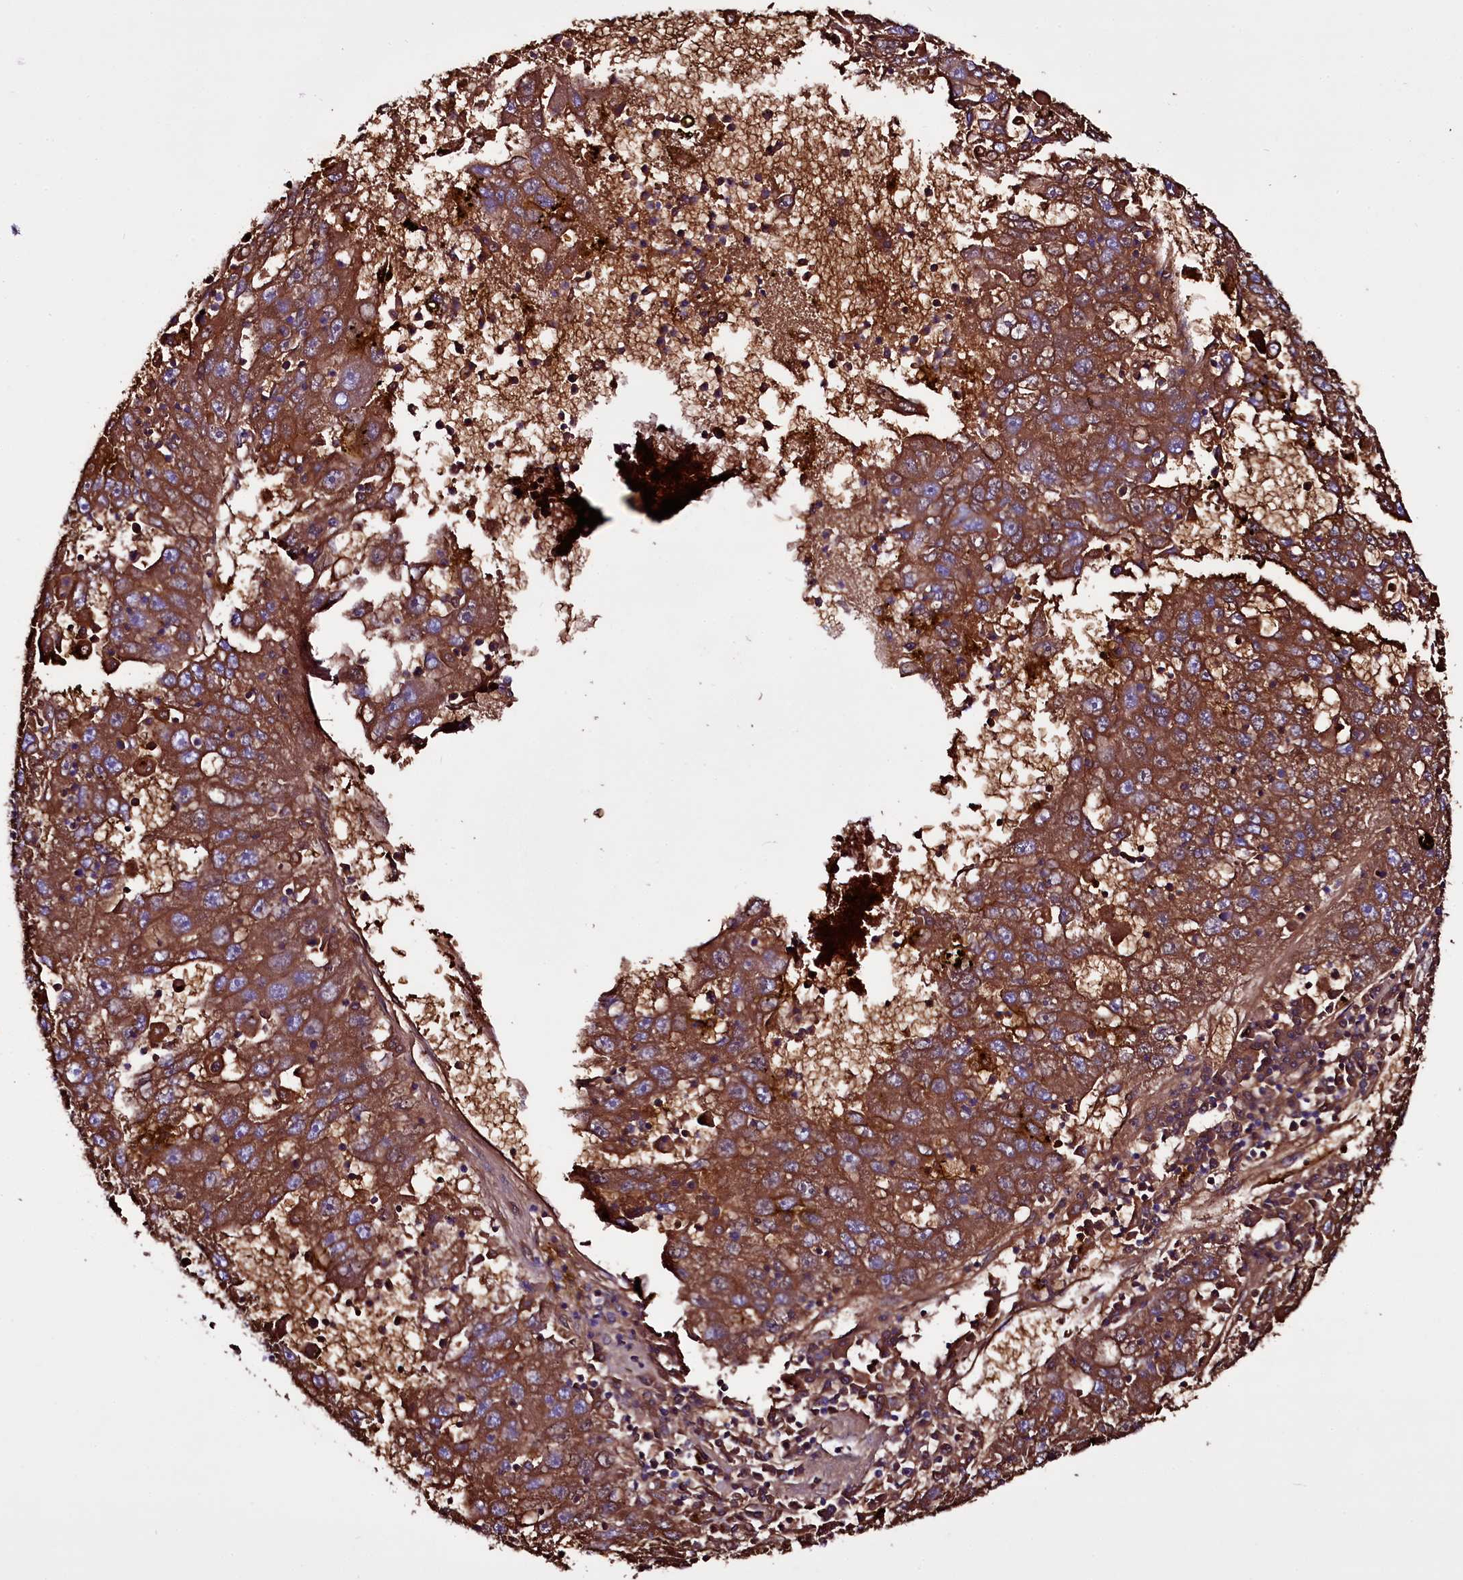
{"staining": {"intensity": "moderate", "quantity": ">75%", "location": "cytoplasmic/membranous"}, "tissue": "liver cancer", "cell_type": "Tumor cells", "image_type": "cancer", "snomed": [{"axis": "morphology", "description": "Carcinoma, Hepatocellular, NOS"}, {"axis": "topography", "description": "Liver"}], "caption": "This is an image of immunohistochemistry (IHC) staining of liver cancer (hepatocellular carcinoma), which shows moderate staining in the cytoplasmic/membranous of tumor cells.", "gene": "MEX3C", "patient": {"sex": "male", "age": 49}}